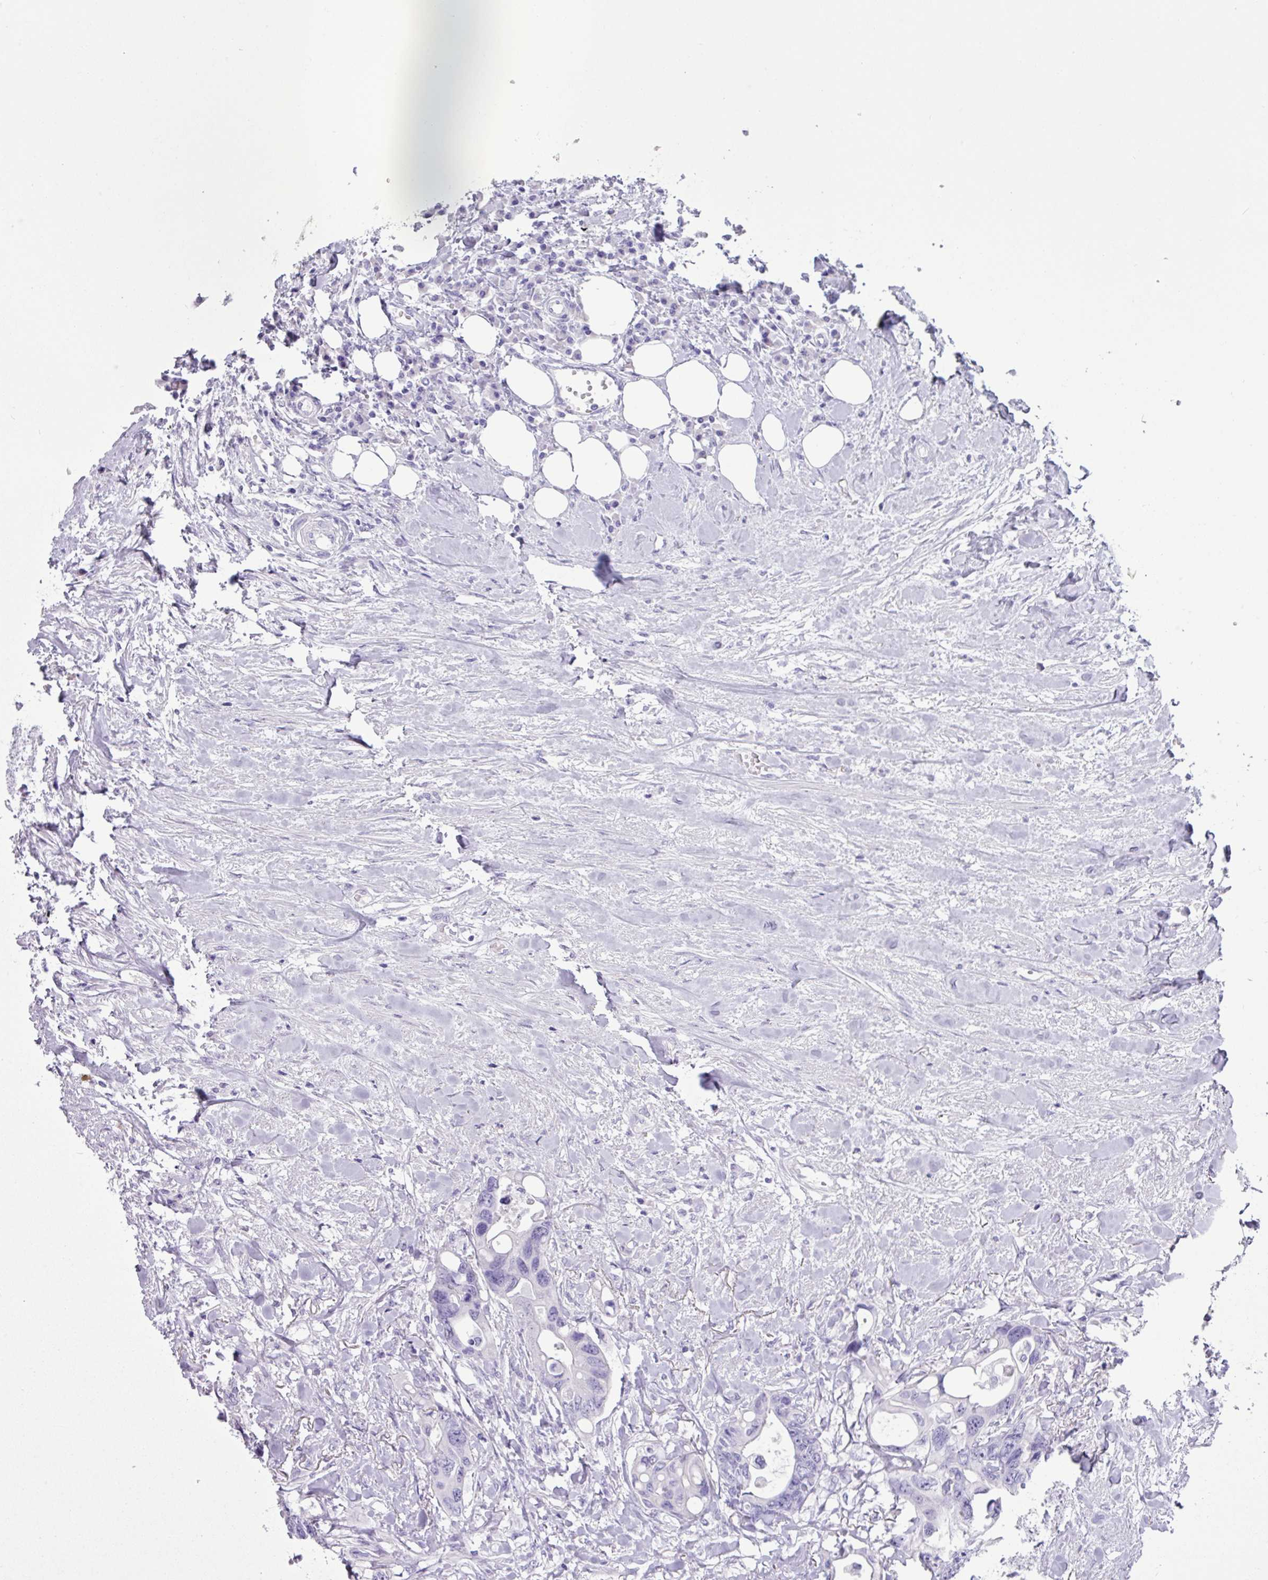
{"staining": {"intensity": "negative", "quantity": "none", "location": "none"}, "tissue": "colorectal cancer", "cell_type": "Tumor cells", "image_type": "cancer", "snomed": [{"axis": "morphology", "description": "Adenocarcinoma, NOS"}, {"axis": "topography", "description": "Rectum"}], "caption": "Immunohistochemistry (IHC) micrograph of colorectal adenocarcinoma stained for a protein (brown), which demonstrates no staining in tumor cells.", "gene": "CKMT2", "patient": {"sex": "male", "age": 57}}